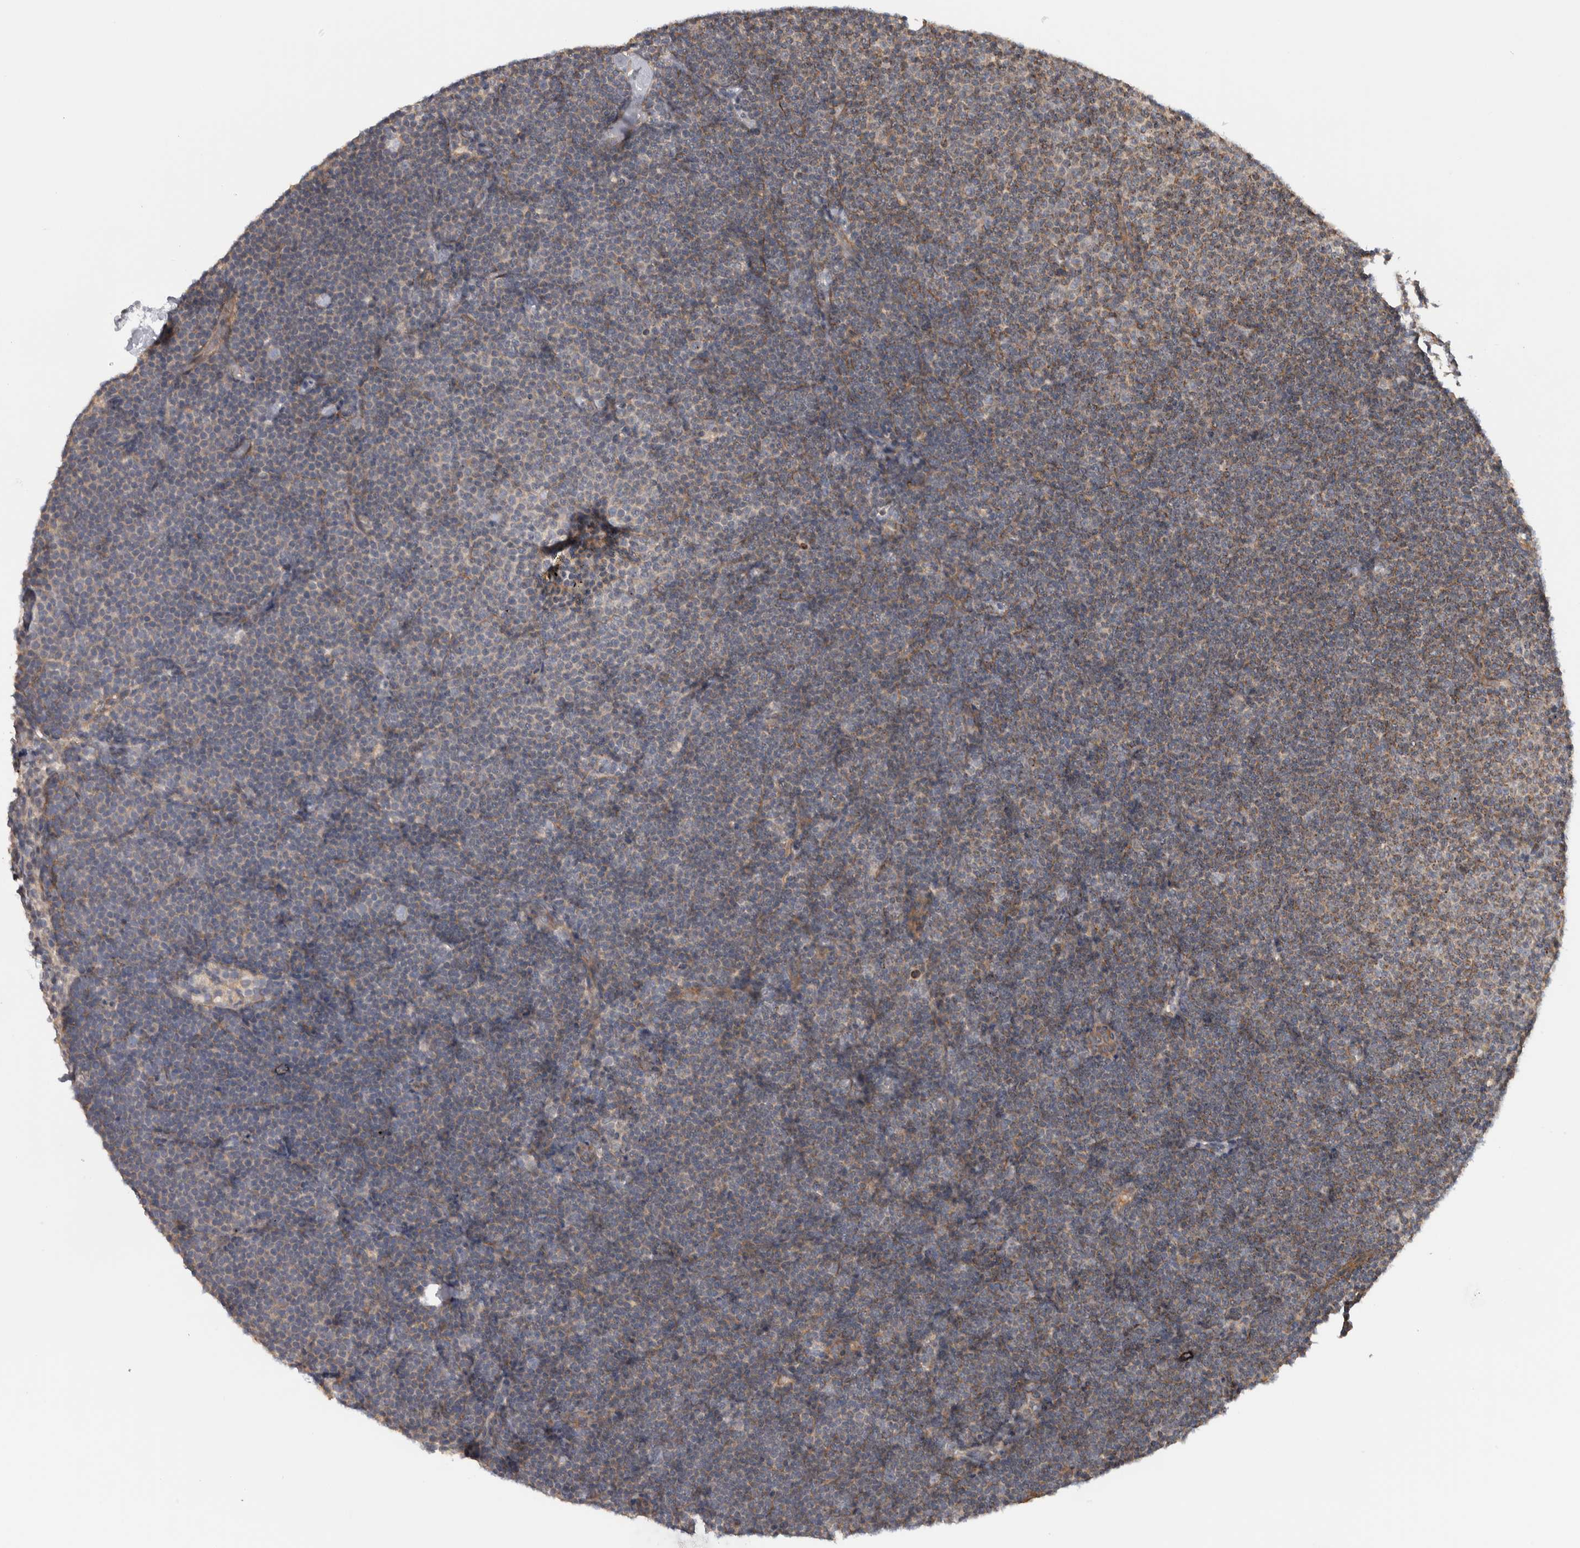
{"staining": {"intensity": "weak", "quantity": "25%-75%", "location": "cytoplasmic/membranous"}, "tissue": "lymphoma", "cell_type": "Tumor cells", "image_type": "cancer", "snomed": [{"axis": "morphology", "description": "Malignant lymphoma, non-Hodgkin's type, Low grade"}, {"axis": "topography", "description": "Lymph node"}], "caption": "The micrograph demonstrates a brown stain indicating the presence of a protein in the cytoplasmic/membranous of tumor cells in low-grade malignant lymphoma, non-Hodgkin's type.", "gene": "CHMP4C", "patient": {"sex": "female", "age": 53}}